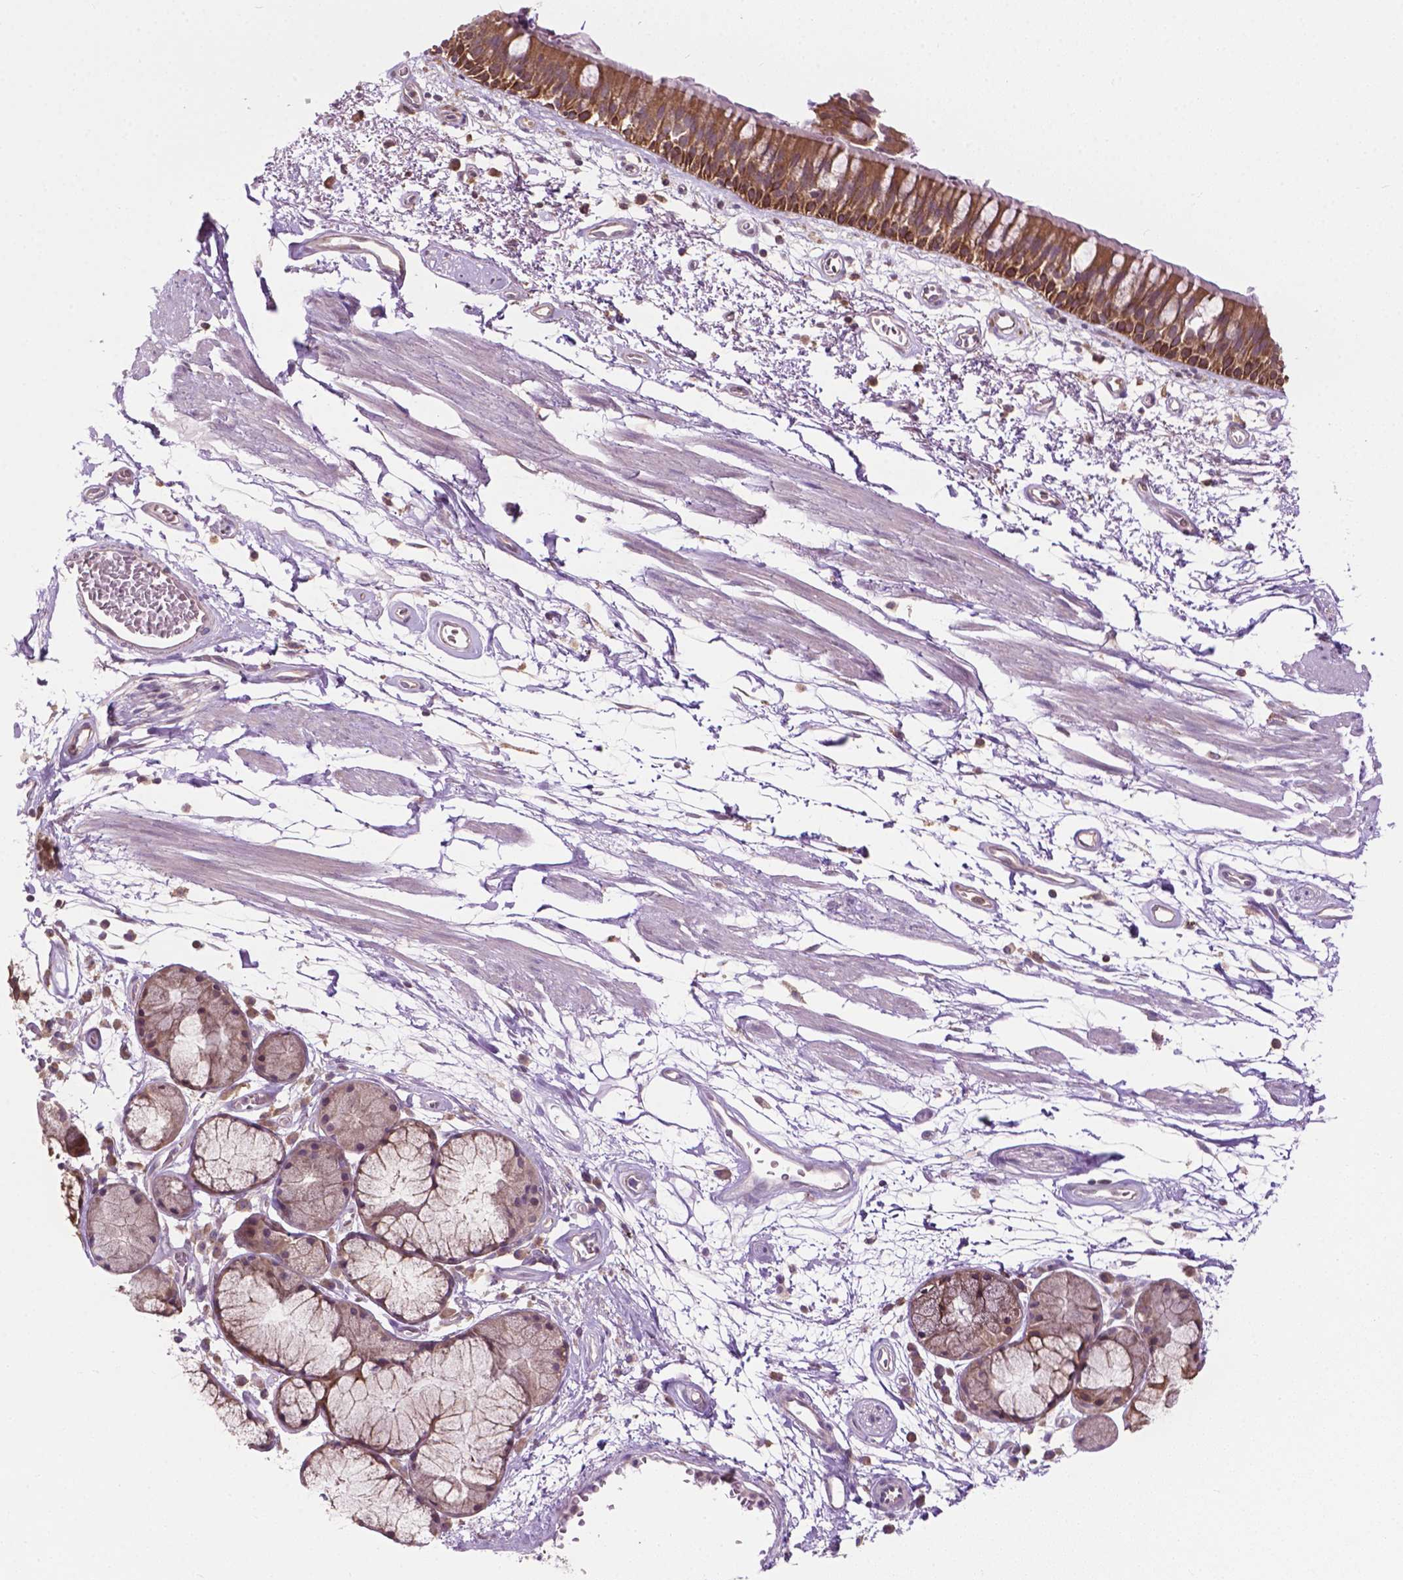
{"staining": {"intensity": "strong", "quantity": ">75%", "location": "cytoplasmic/membranous"}, "tissue": "bronchus", "cell_type": "Respiratory epithelial cells", "image_type": "normal", "snomed": [{"axis": "morphology", "description": "Normal tissue, NOS"}, {"axis": "morphology", "description": "Squamous cell carcinoma, NOS"}, {"axis": "topography", "description": "Cartilage tissue"}, {"axis": "topography", "description": "Bronchus"}, {"axis": "topography", "description": "Lung"}], "caption": "A photomicrograph of bronchus stained for a protein demonstrates strong cytoplasmic/membranous brown staining in respiratory epithelial cells. (DAB (3,3'-diaminobenzidine) = brown stain, brightfield microscopy at high magnification).", "gene": "MZT1", "patient": {"sex": "male", "age": 66}}